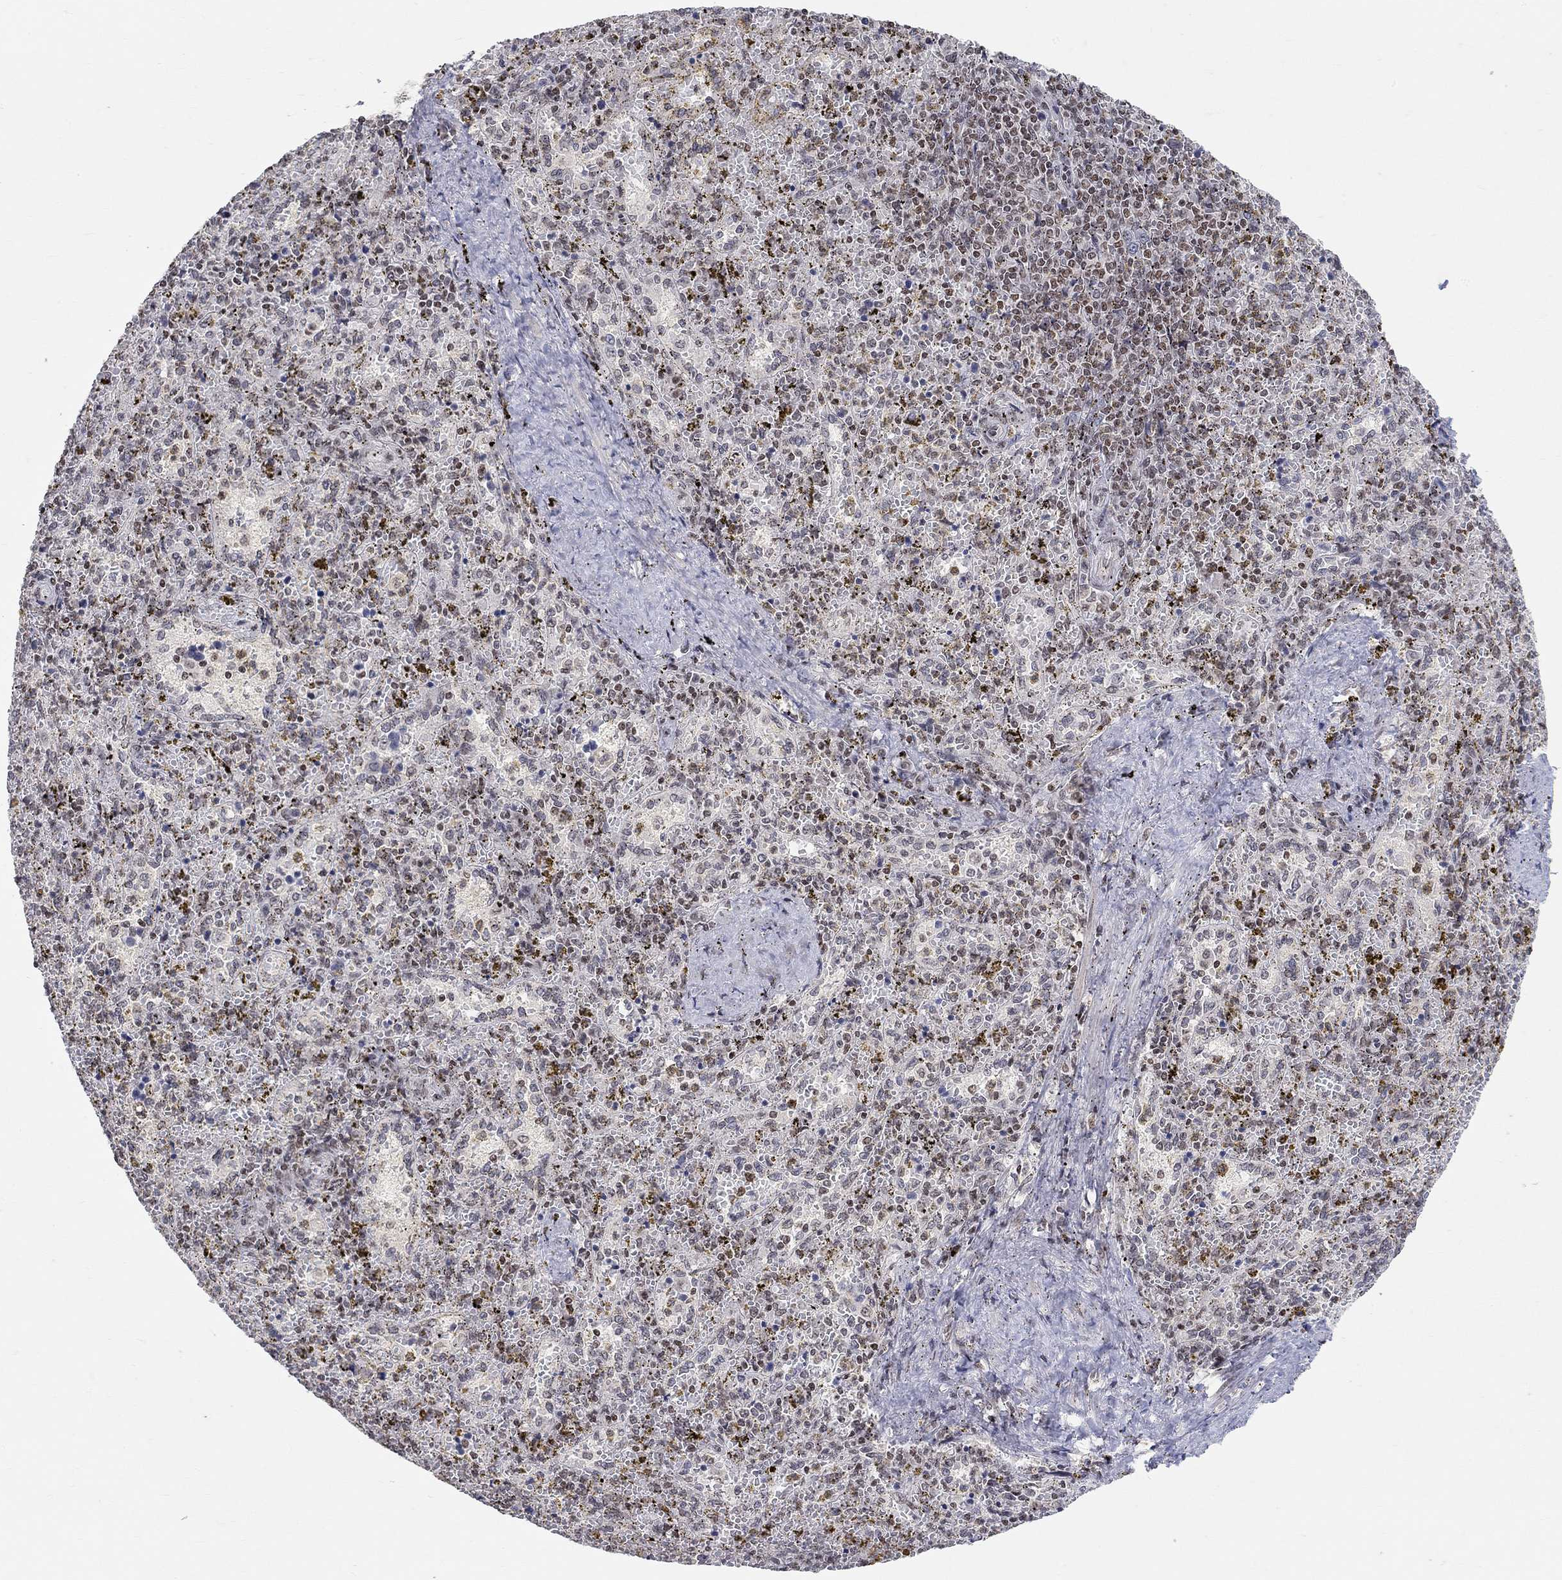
{"staining": {"intensity": "weak", "quantity": "<25%", "location": "nuclear"}, "tissue": "spleen", "cell_type": "Cells in red pulp", "image_type": "normal", "snomed": [{"axis": "morphology", "description": "Normal tissue, NOS"}, {"axis": "topography", "description": "Spleen"}], "caption": "Immunohistochemistry (IHC) photomicrograph of normal spleen: spleen stained with DAB displays no significant protein staining in cells in red pulp. (DAB (3,3'-diaminobenzidine) immunohistochemistry (IHC) with hematoxylin counter stain).", "gene": "KLF12", "patient": {"sex": "female", "age": 50}}